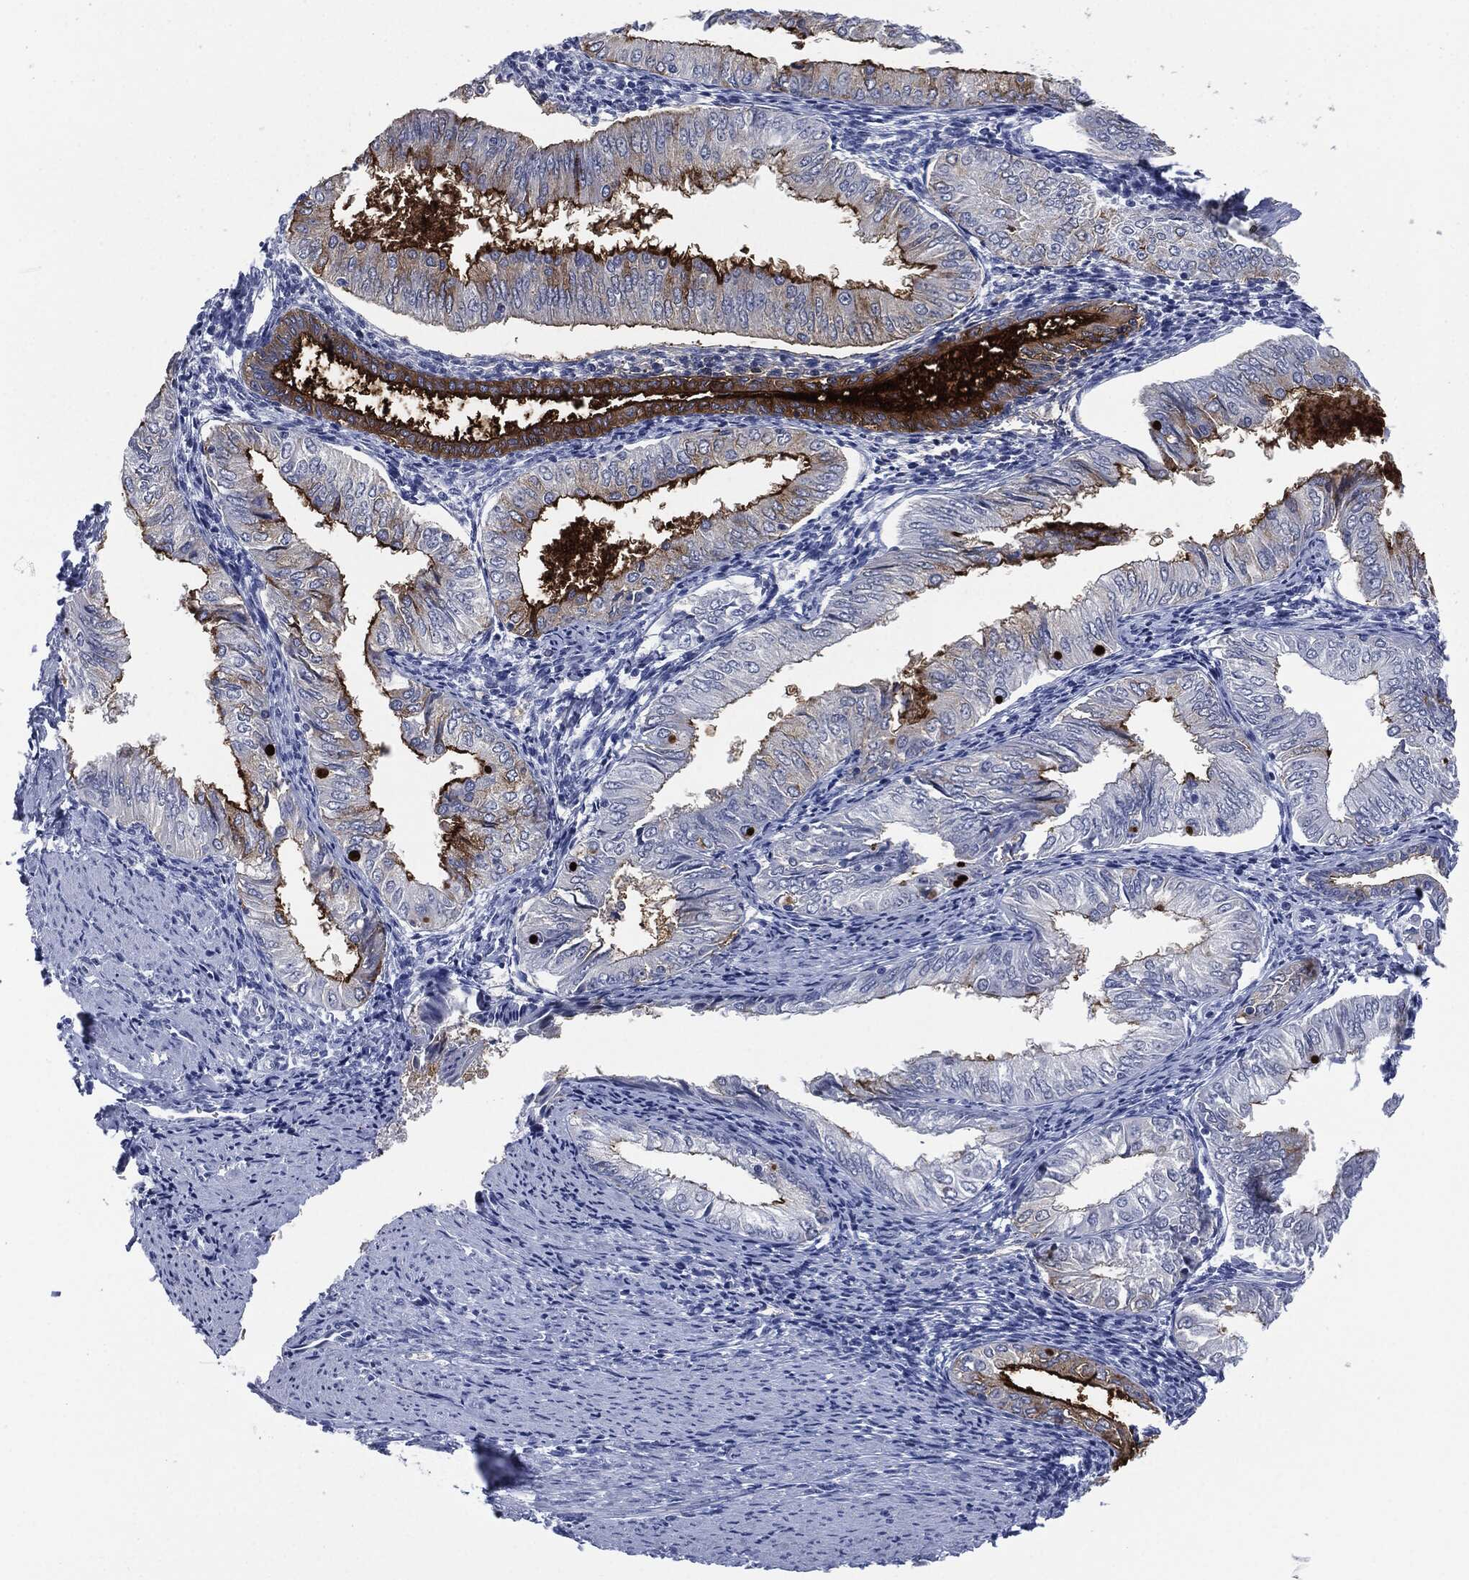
{"staining": {"intensity": "strong", "quantity": "25%-75%", "location": "cytoplasmic/membranous"}, "tissue": "endometrial cancer", "cell_type": "Tumor cells", "image_type": "cancer", "snomed": [{"axis": "morphology", "description": "Adenocarcinoma, NOS"}, {"axis": "topography", "description": "Endometrium"}], "caption": "Strong cytoplasmic/membranous protein positivity is appreciated in approximately 25%-75% of tumor cells in endometrial cancer (adenocarcinoma).", "gene": "MUC16", "patient": {"sex": "female", "age": 53}}